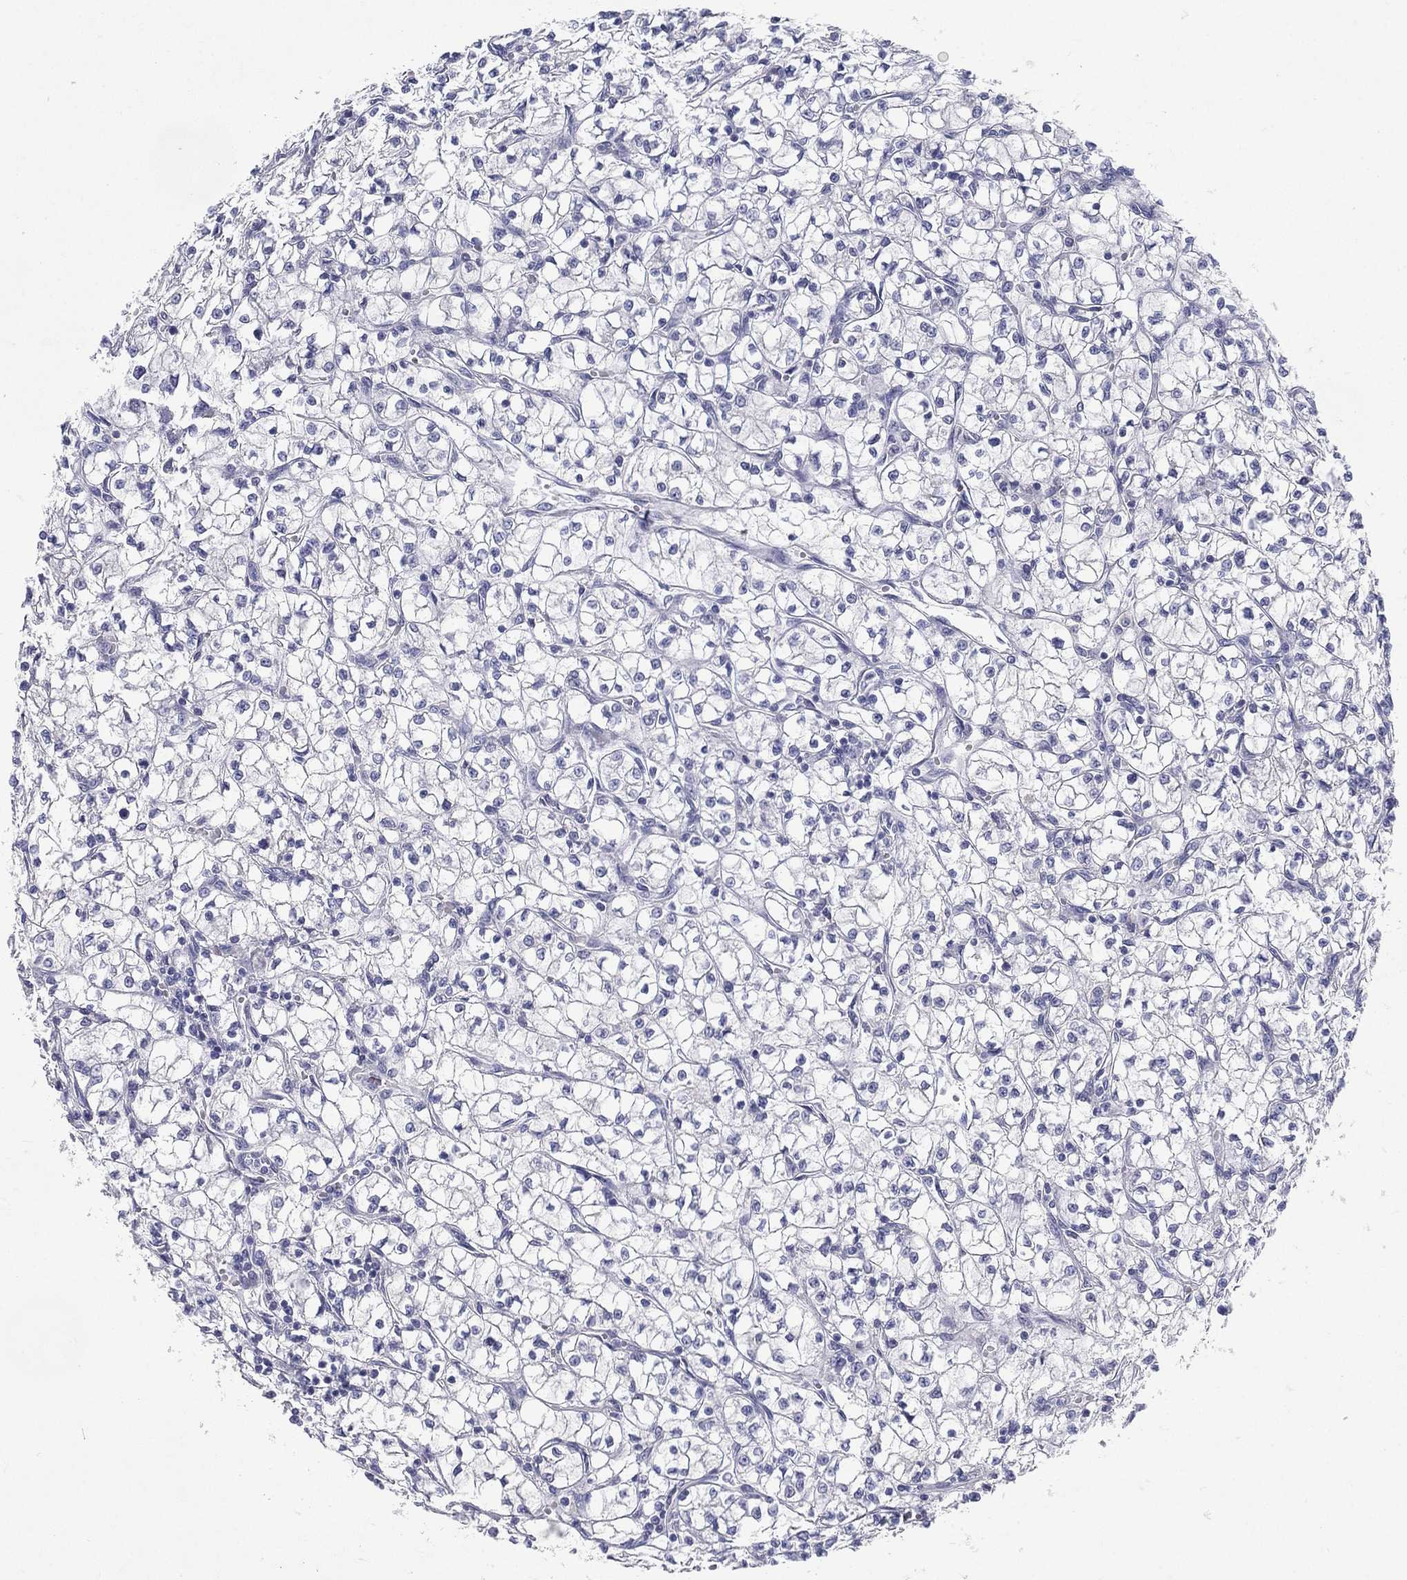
{"staining": {"intensity": "negative", "quantity": "none", "location": "none"}, "tissue": "renal cancer", "cell_type": "Tumor cells", "image_type": "cancer", "snomed": [{"axis": "morphology", "description": "Adenocarcinoma, NOS"}, {"axis": "topography", "description": "Kidney"}], "caption": "Tumor cells show no significant protein positivity in renal cancer (adenocarcinoma). (Immunohistochemistry (ihc), brightfield microscopy, high magnification).", "gene": "RGS13", "patient": {"sex": "female", "age": 64}}